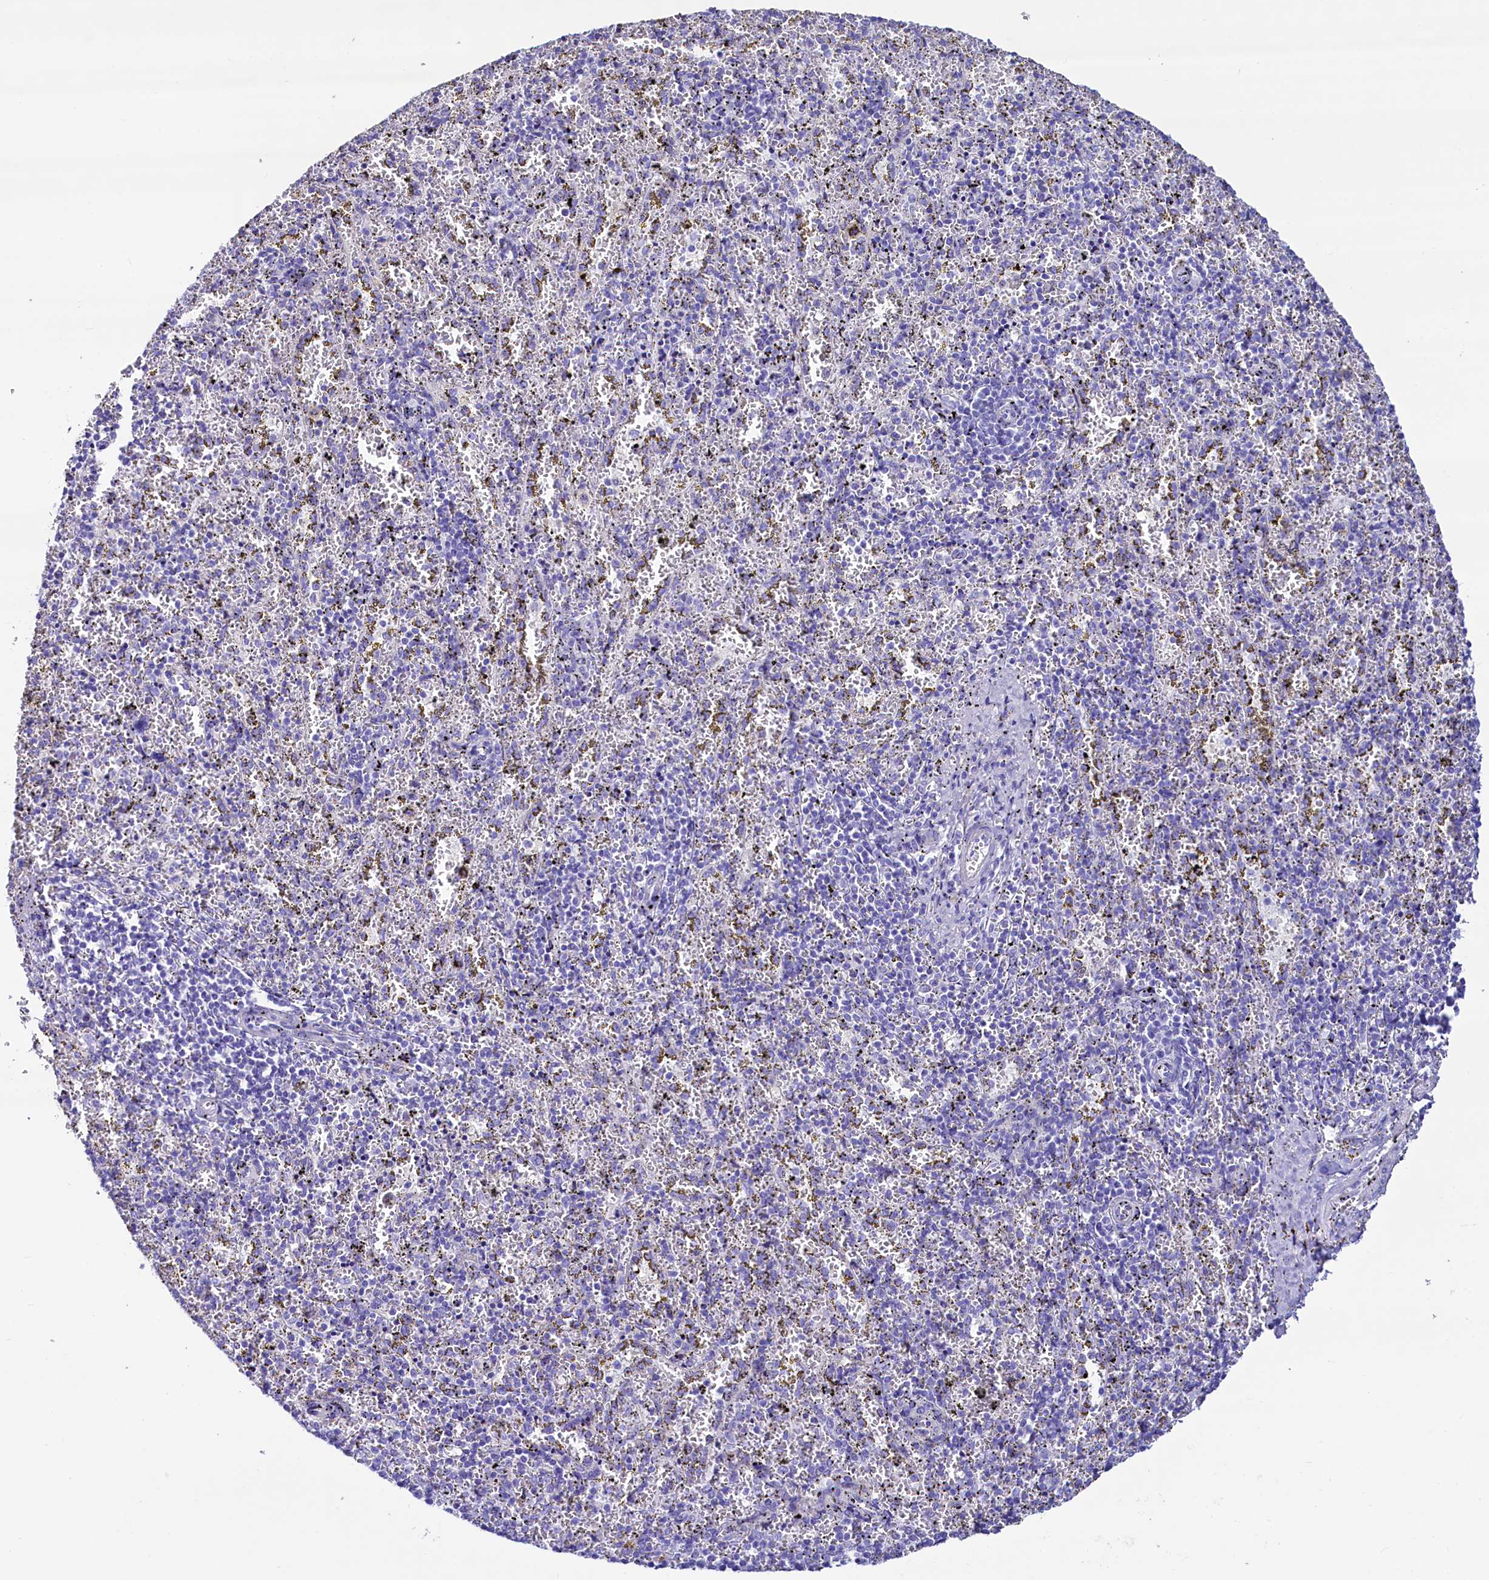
{"staining": {"intensity": "negative", "quantity": "none", "location": "none"}, "tissue": "spleen", "cell_type": "Cells in red pulp", "image_type": "normal", "snomed": [{"axis": "morphology", "description": "Normal tissue, NOS"}, {"axis": "topography", "description": "Spleen"}], "caption": "This micrograph is of normal spleen stained with immunohistochemistry (IHC) to label a protein in brown with the nuclei are counter-stained blue. There is no positivity in cells in red pulp.", "gene": "RBP3", "patient": {"sex": "male", "age": 11}}